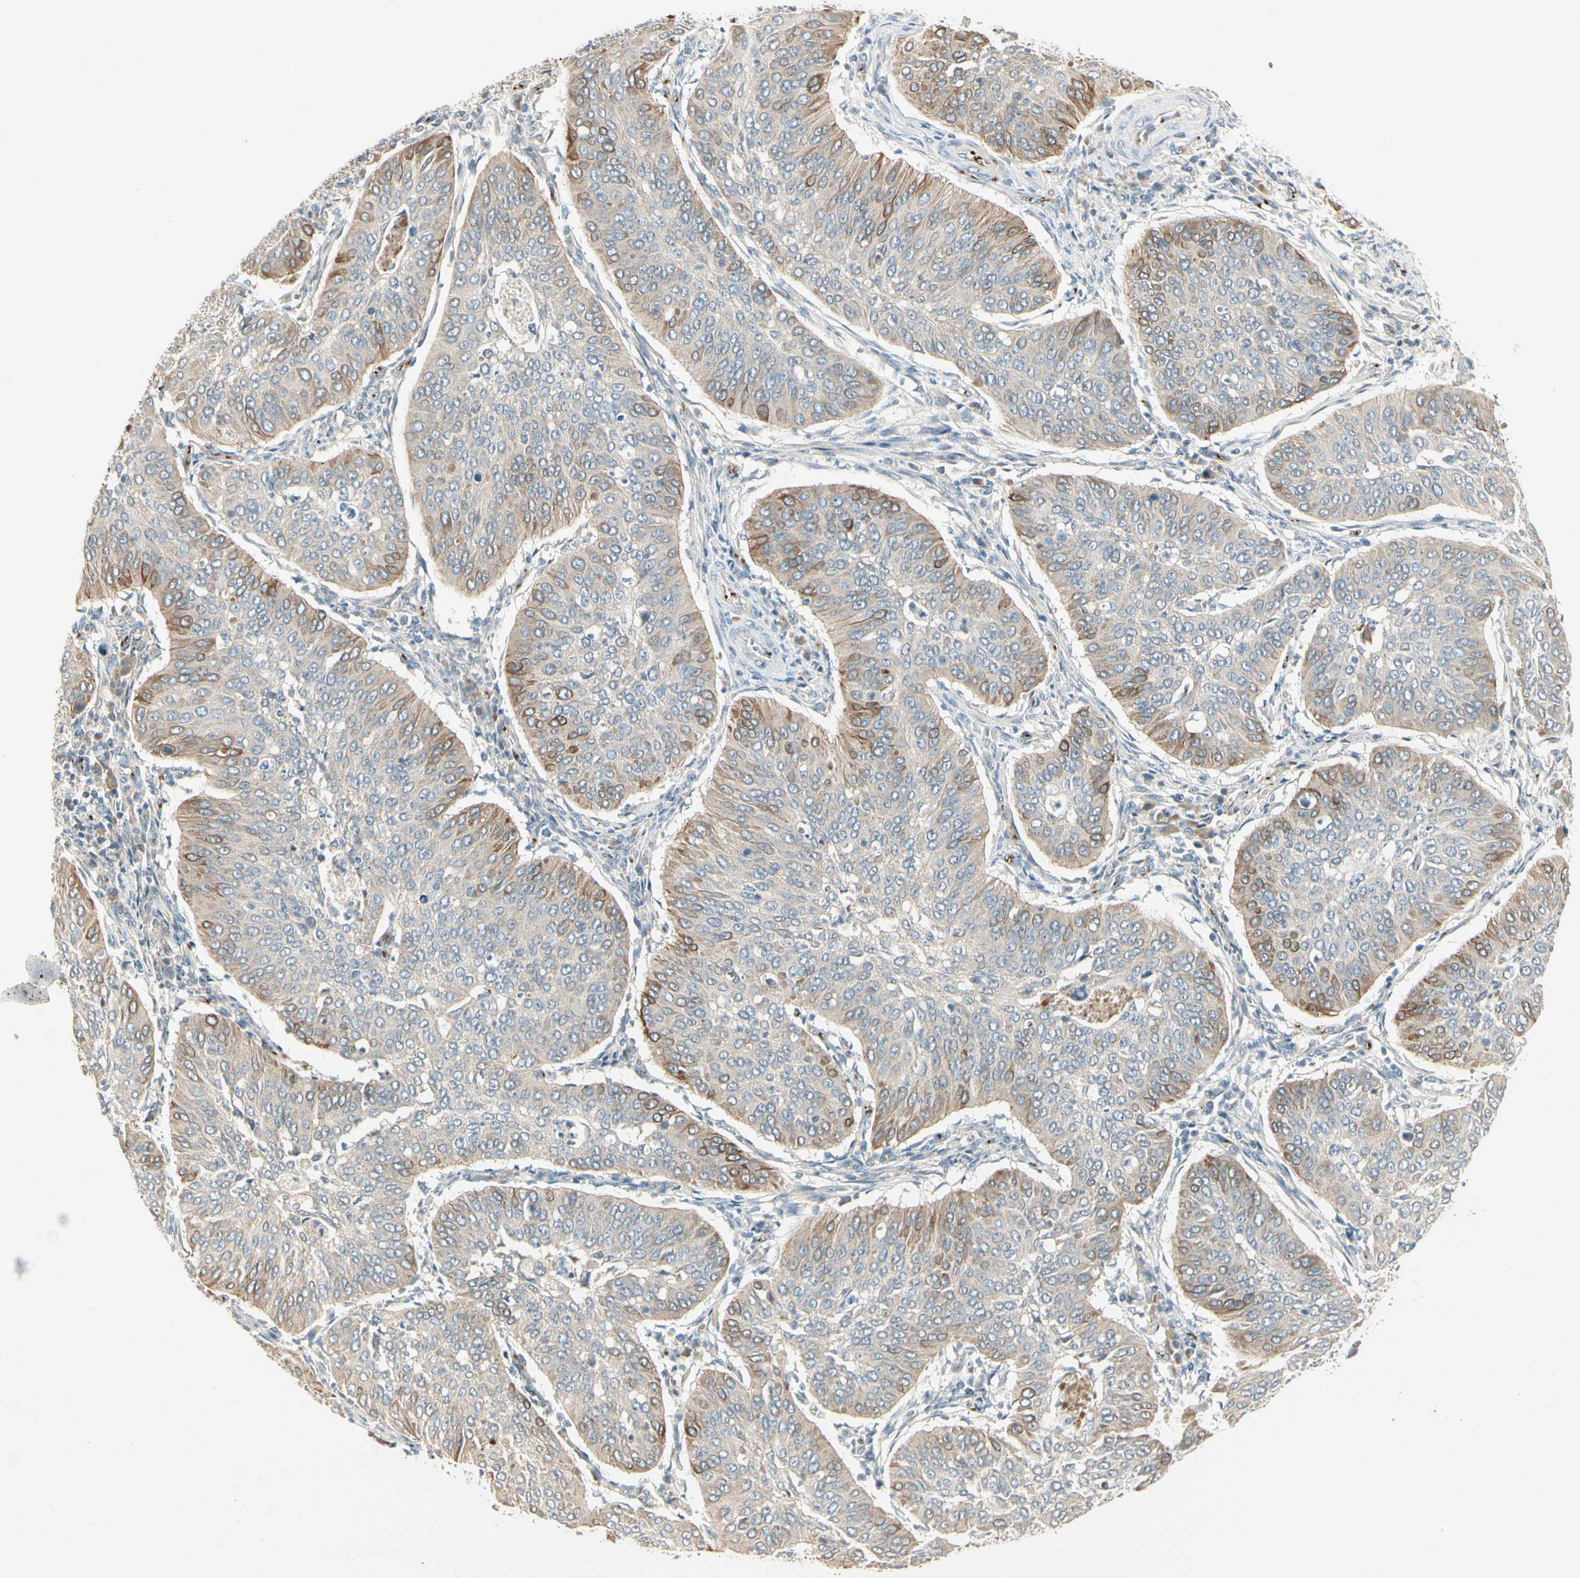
{"staining": {"intensity": "moderate", "quantity": "<25%", "location": "cytoplasmic/membranous"}, "tissue": "cervical cancer", "cell_type": "Tumor cells", "image_type": "cancer", "snomed": [{"axis": "morphology", "description": "Normal tissue, NOS"}, {"axis": "morphology", "description": "Squamous cell carcinoma, NOS"}, {"axis": "topography", "description": "Cervix"}], "caption": "Cervical cancer tissue displays moderate cytoplasmic/membranous positivity in approximately <25% of tumor cells Nuclei are stained in blue.", "gene": "MANSC1", "patient": {"sex": "female", "age": 39}}